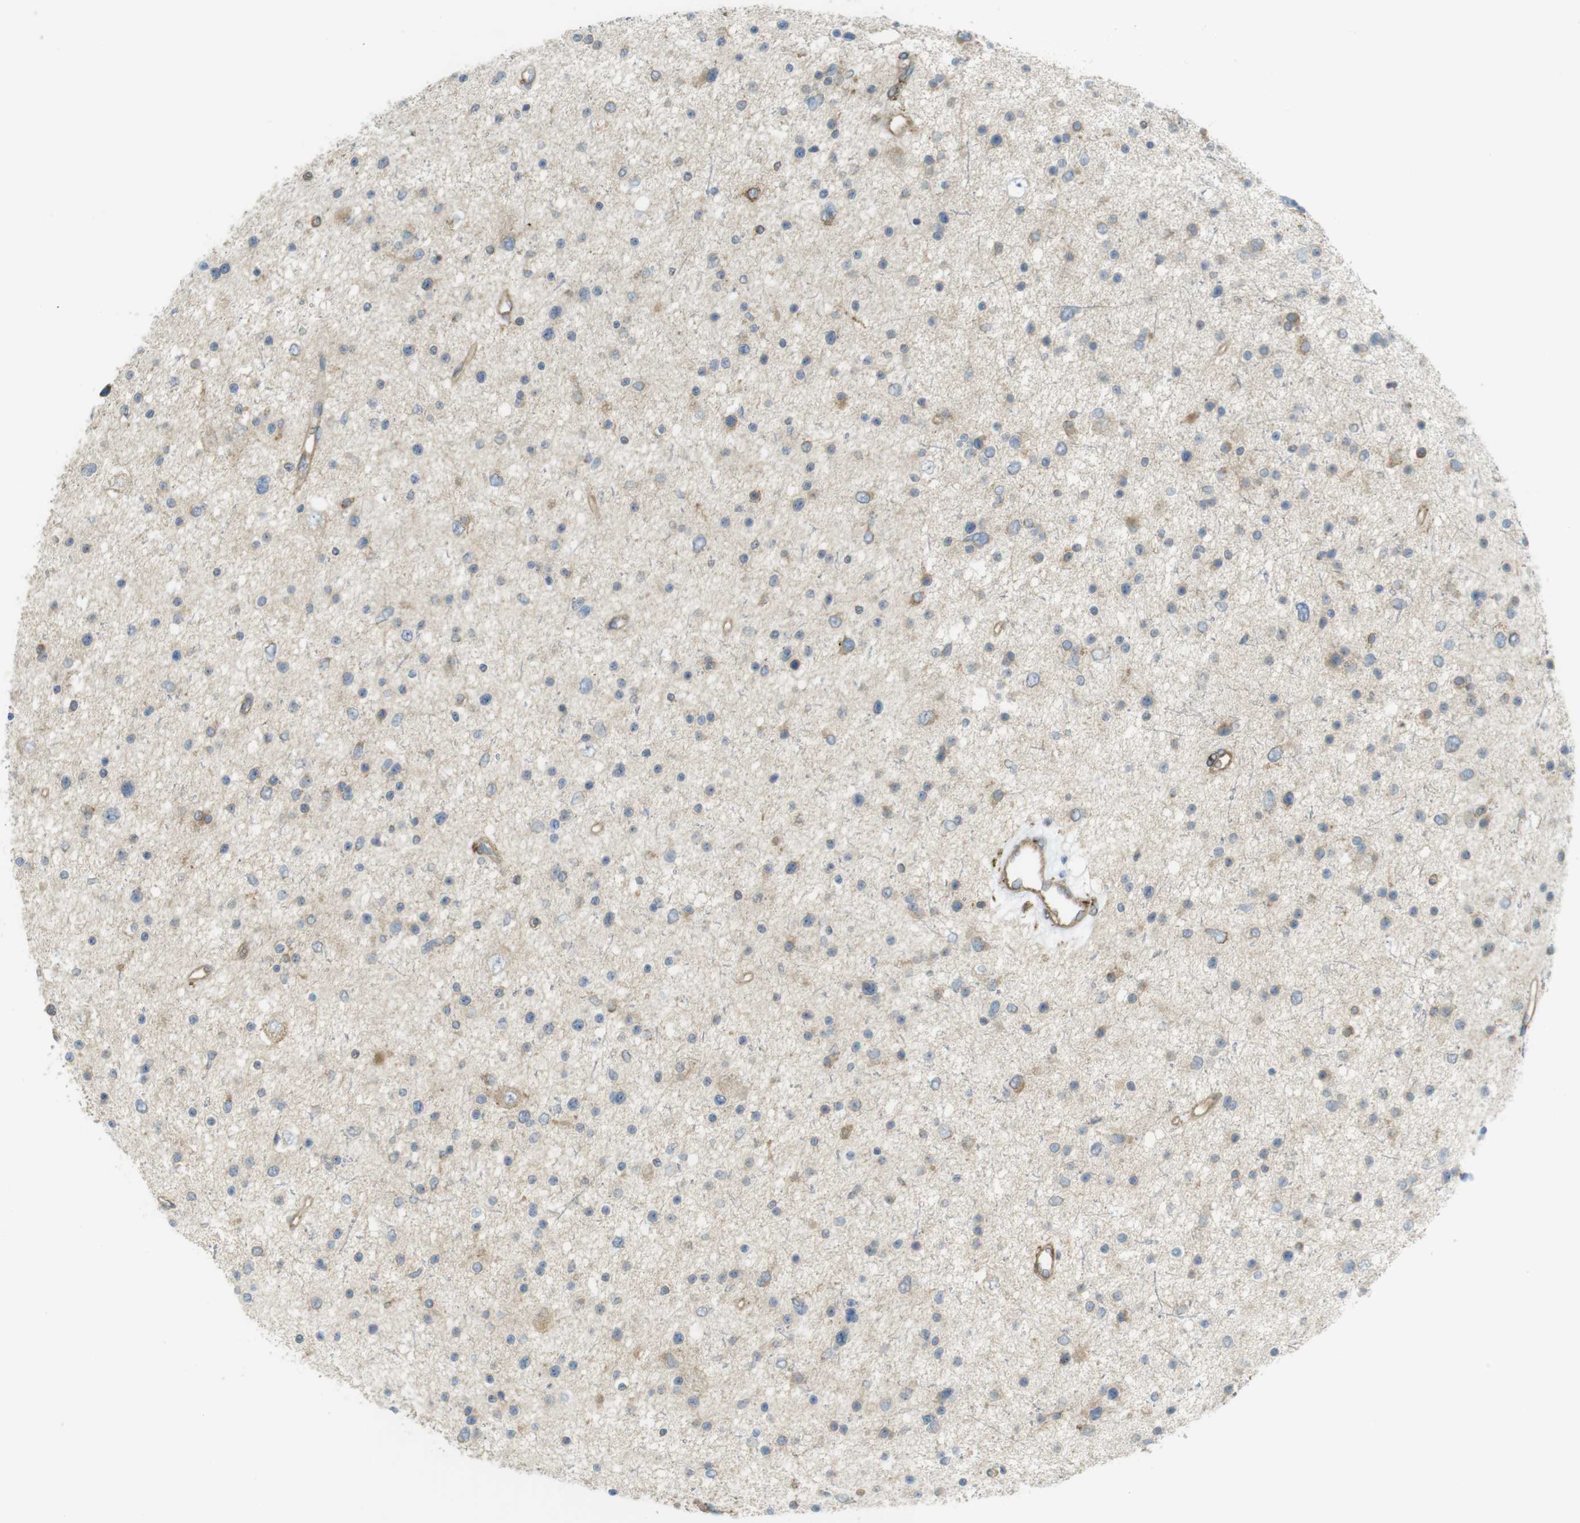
{"staining": {"intensity": "moderate", "quantity": "<25%", "location": "cytoplasmic/membranous"}, "tissue": "glioma", "cell_type": "Tumor cells", "image_type": "cancer", "snomed": [{"axis": "morphology", "description": "Glioma, malignant, Low grade"}, {"axis": "topography", "description": "Brain"}], "caption": "A brown stain labels moderate cytoplasmic/membranous expression of a protein in human malignant low-grade glioma tumor cells.", "gene": "MBOAT2", "patient": {"sex": "female", "age": 37}}